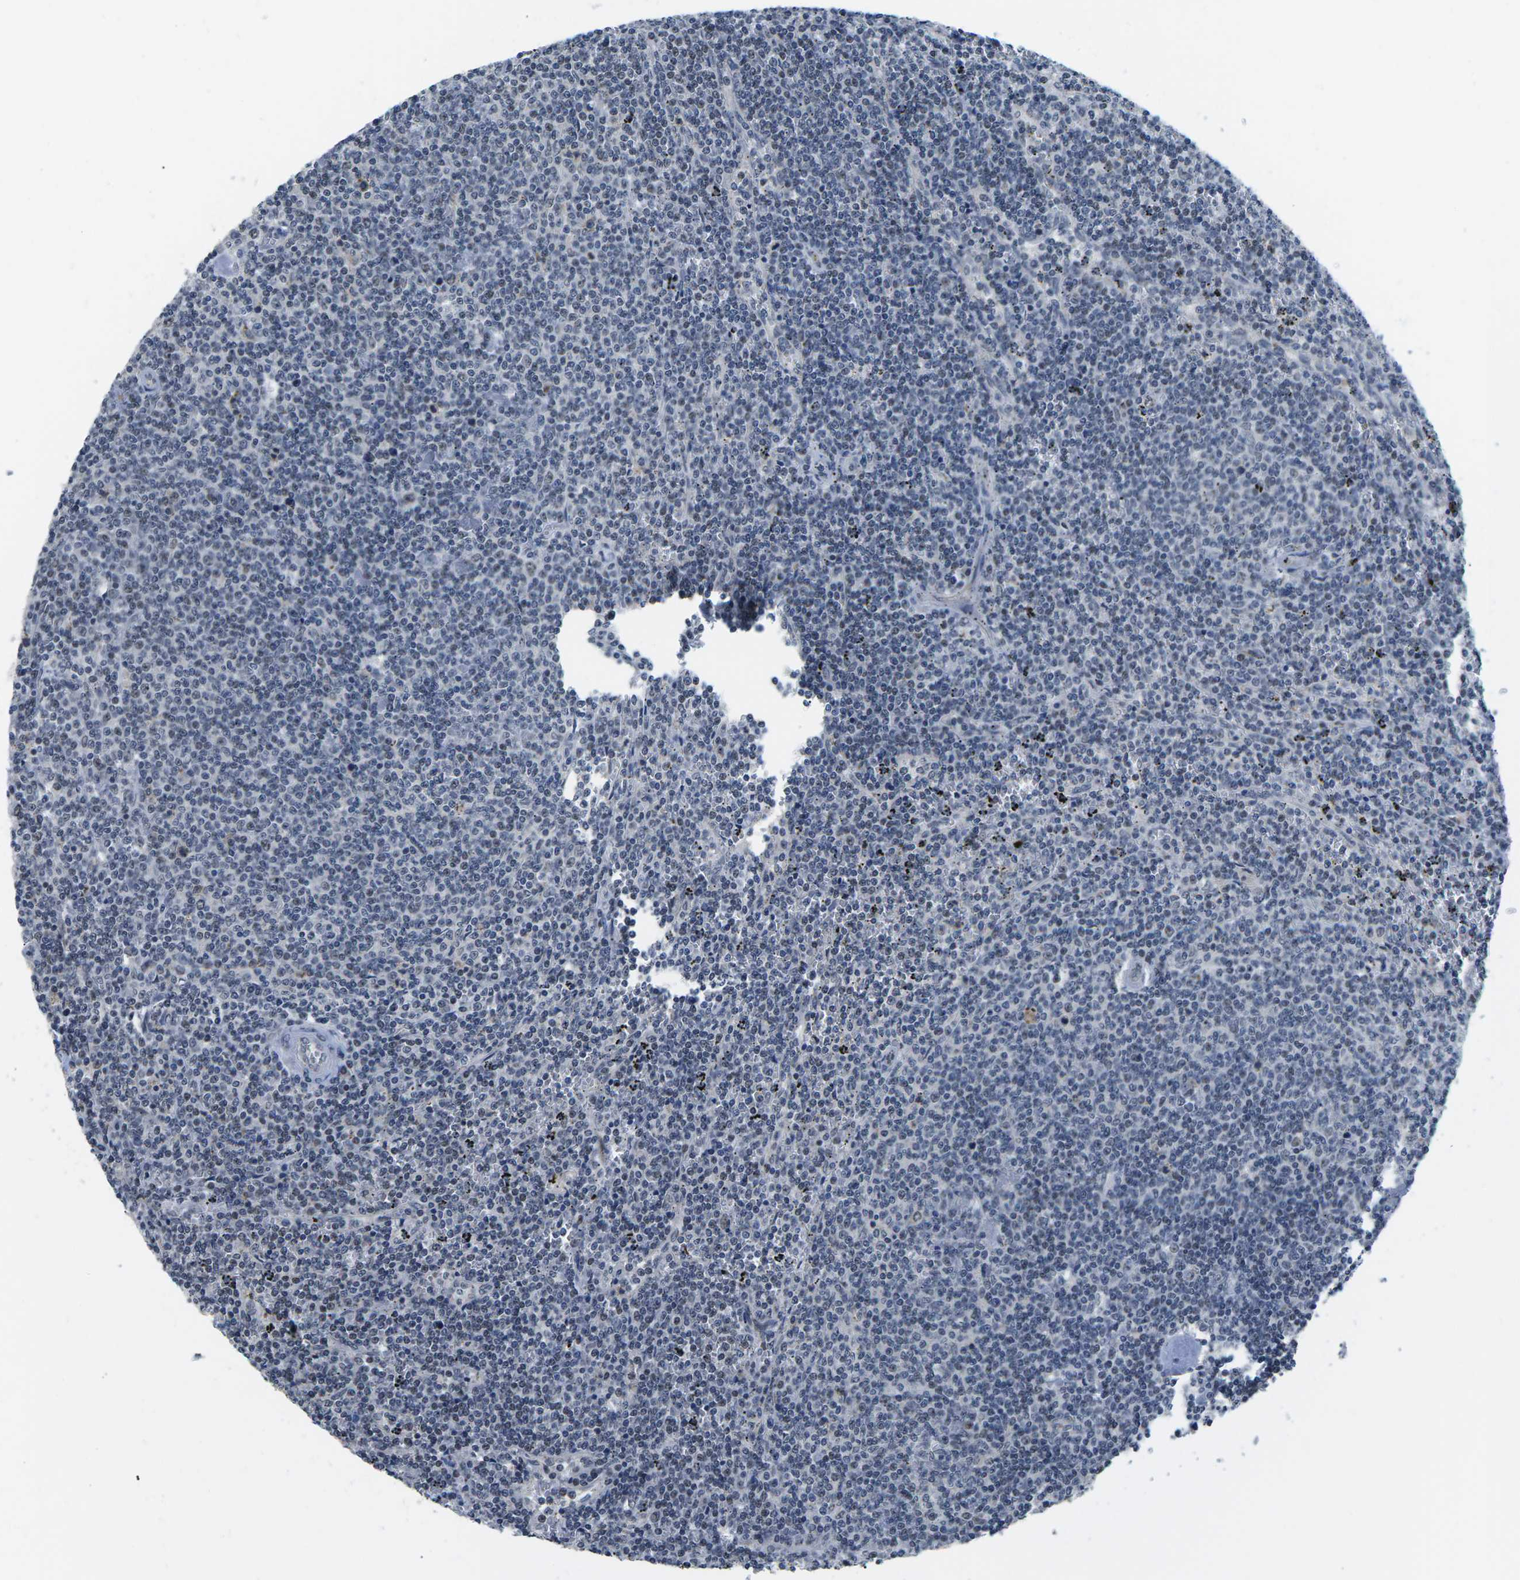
{"staining": {"intensity": "negative", "quantity": "none", "location": "none"}, "tissue": "lymphoma", "cell_type": "Tumor cells", "image_type": "cancer", "snomed": [{"axis": "morphology", "description": "Malignant lymphoma, non-Hodgkin's type, Low grade"}, {"axis": "topography", "description": "Spleen"}], "caption": "Tumor cells are negative for brown protein staining in malignant lymphoma, non-Hodgkin's type (low-grade).", "gene": "NSRP1", "patient": {"sex": "female", "age": 50}}